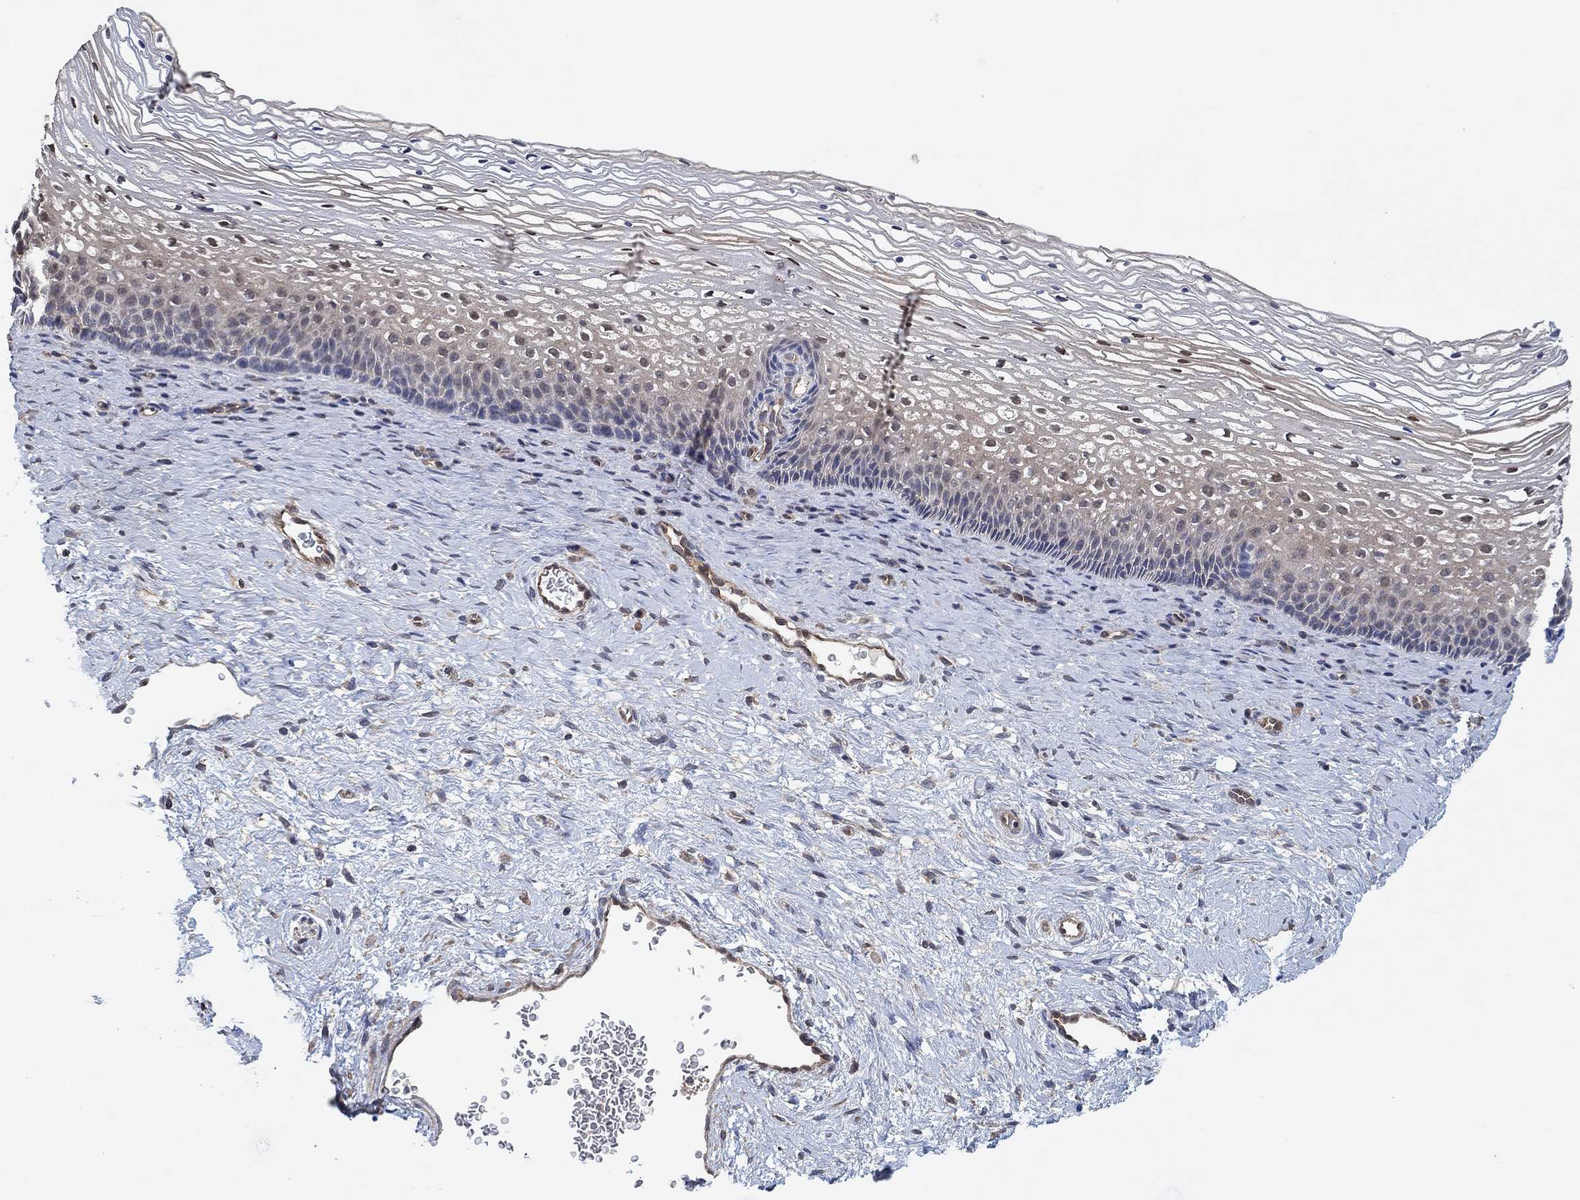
{"staining": {"intensity": "moderate", "quantity": "<25%", "location": "nuclear"}, "tissue": "cervix", "cell_type": "Glandular cells", "image_type": "normal", "snomed": [{"axis": "morphology", "description": "Normal tissue, NOS"}, {"axis": "topography", "description": "Cervix"}], "caption": "Cervix stained with DAB immunohistochemistry displays low levels of moderate nuclear expression in about <25% of glandular cells.", "gene": "MCUR1", "patient": {"sex": "female", "age": 34}}